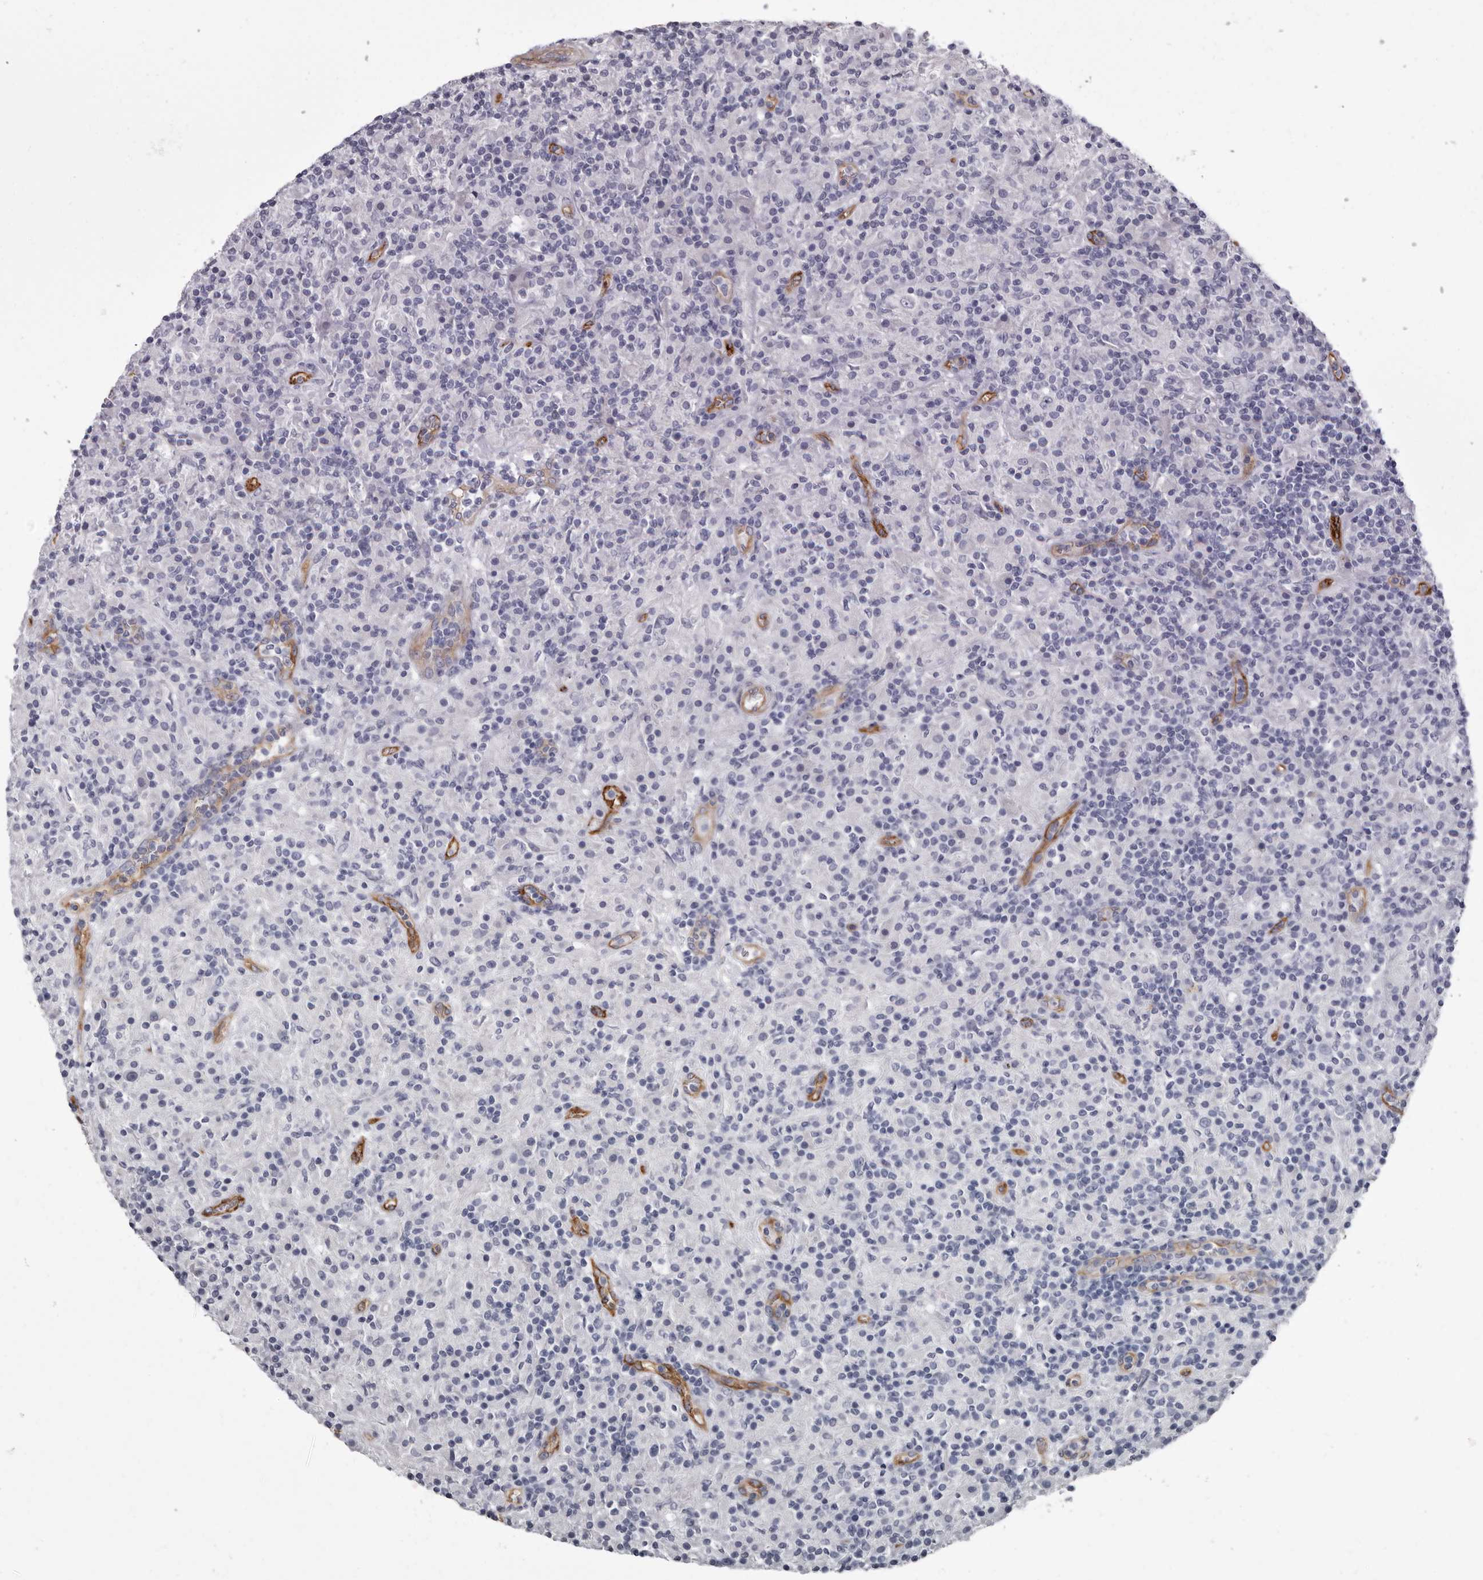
{"staining": {"intensity": "negative", "quantity": "none", "location": "none"}, "tissue": "lymphoma", "cell_type": "Tumor cells", "image_type": "cancer", "snomed": [{"axis": "morphology", "description": "Hodgkin's disease, NOS"}, {"axis": "topography", "description": "Lymph node"}], "caption": "An image of human lymphoma is negative for staining in tumor cells. (IHC, brightfield microscopy, high magnification).", "gene": "ADGRL4", "patient": {"sex": "male", "age": 70}}